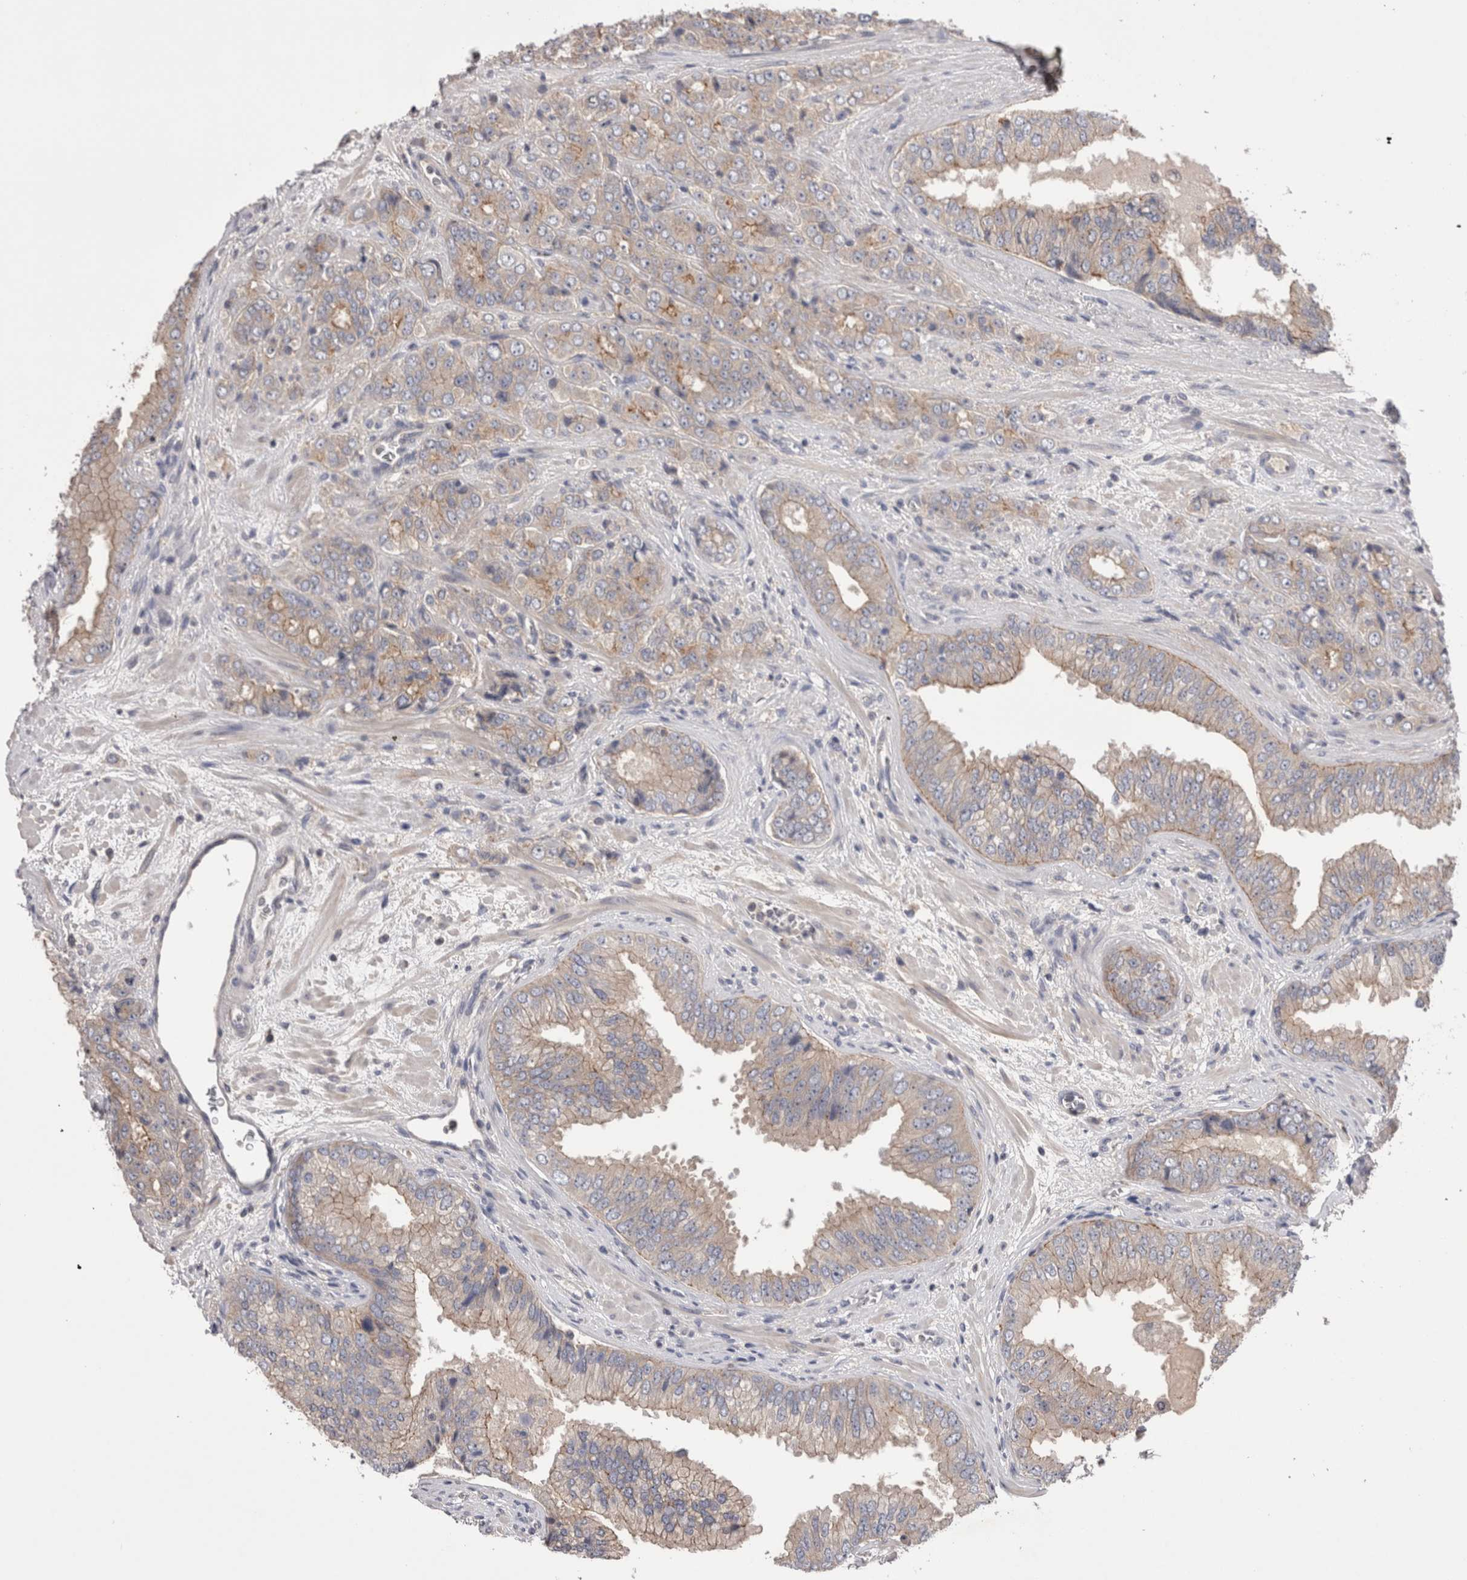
{"staining": {"intensity": "moderate", "quantity": "<25%", "location": "cytoplasmic/membranous"}, "tissue": "prostate cancer", "cell_type": "Tumor cells", "image_type": "cancer", "snomed": [{"axis": "morphology", "description": "Adenocarcinoma, High grade"}, {"axis": "topography", "description": "Prostate"}], "caption": "Immunohistochemistry (IHC) photomicrograph of high-grade adenocarcinoma (prostate) stained for a protein (brown), which demonstrates low levels of moderate cytoplasmic/membranous expression in about <25% of tumor cells.", "gene": "OTOR", "patient": {"sex": "male", "age": 58}}